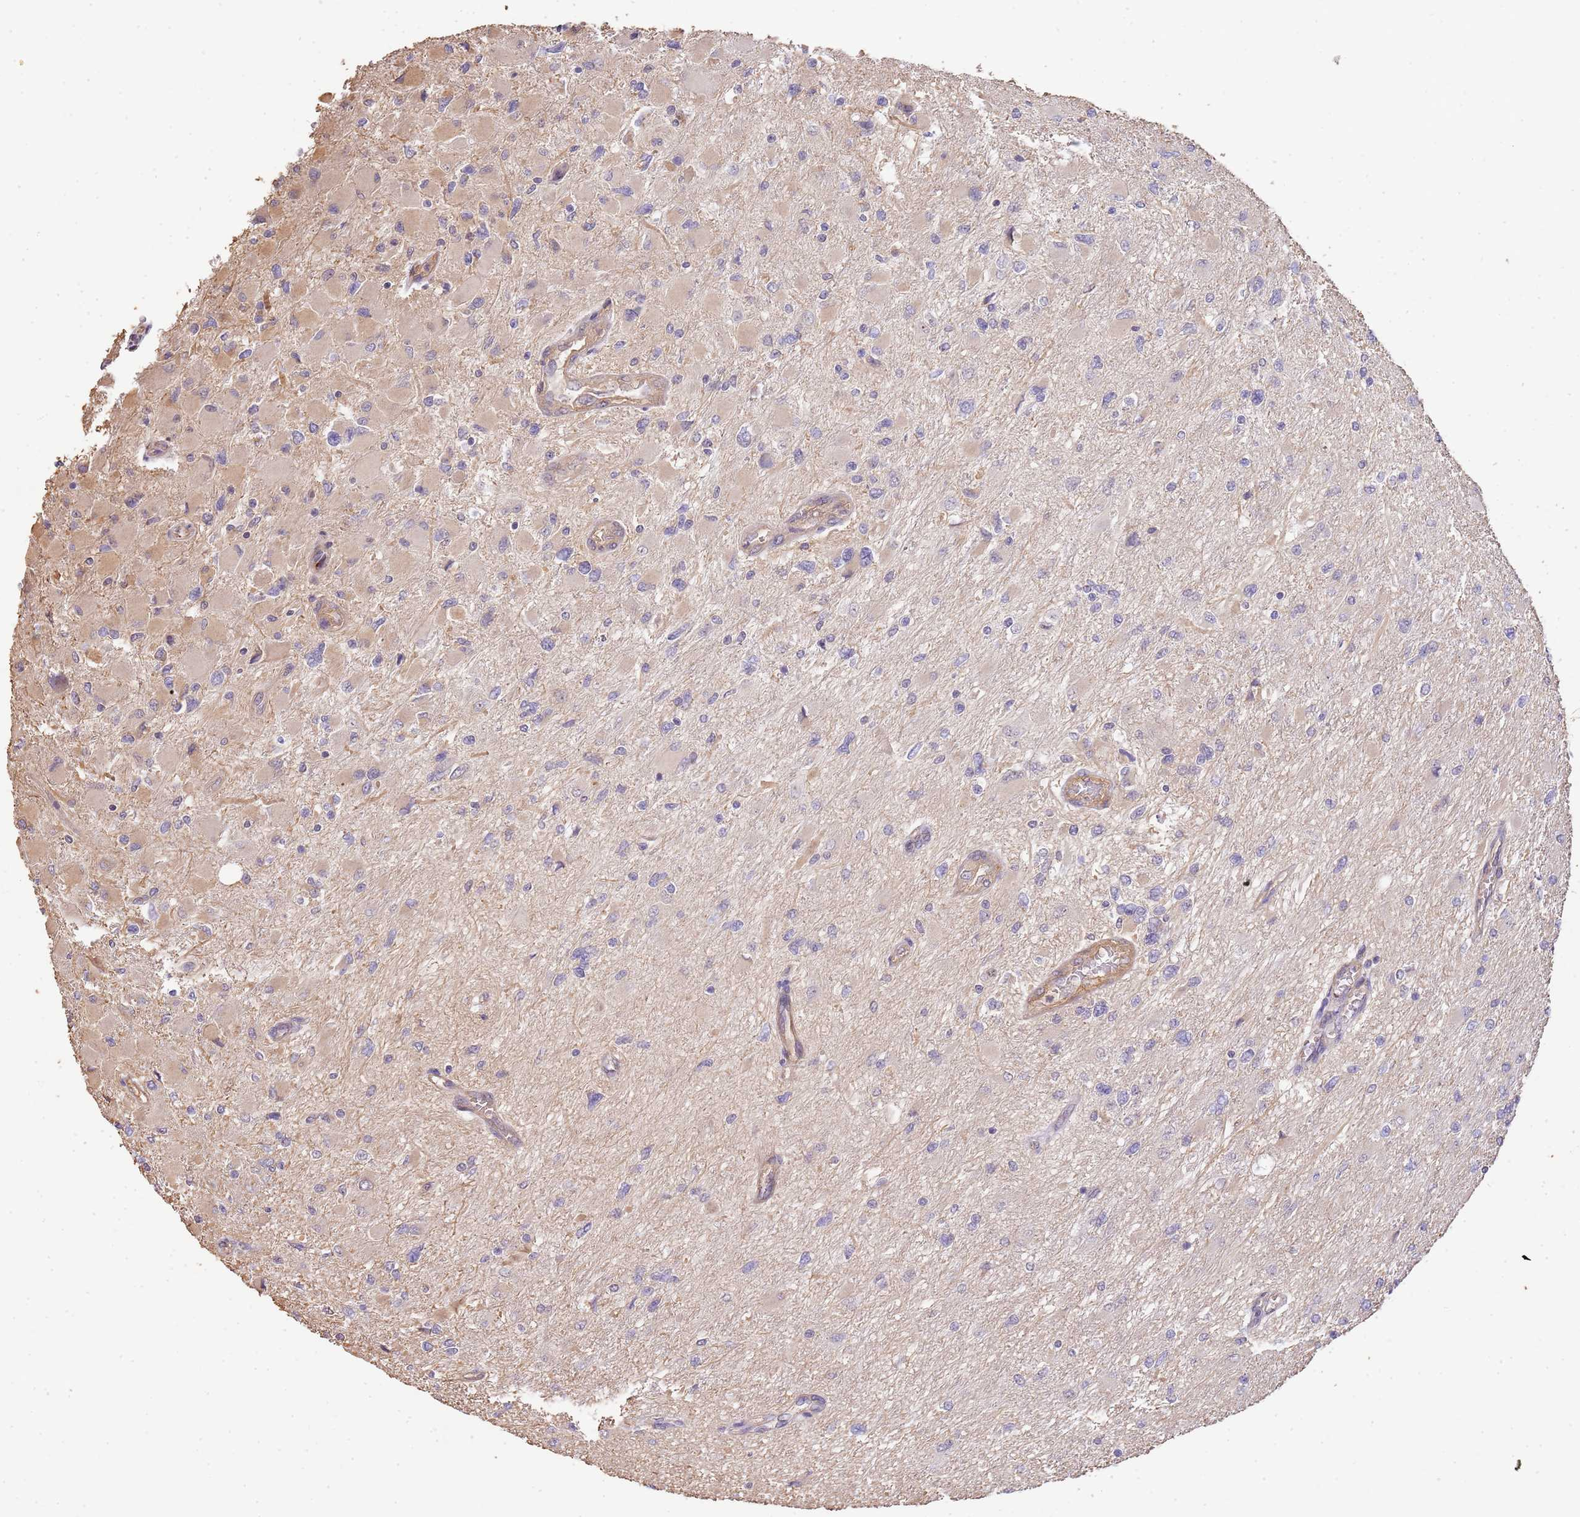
{"staining": {"intensity": "weak", "quantity": "<25%", "location": "cytoplasmic/membranous"}, "tissue": "glioma", "cell_type": "Tumor cells", "image_type": "cancer", "snomed": [{"axis": "morphology", "description": "Glioma, malignant, High grade"}, {"axis": "topography", "description": "Cerebral cortex"}], "caption": "An IHC micrograph of glioma is shown. There is no staining in tumor cells of glioma.", "gene": "SURF2", "patient": {"sex": "female", "age": 36}}